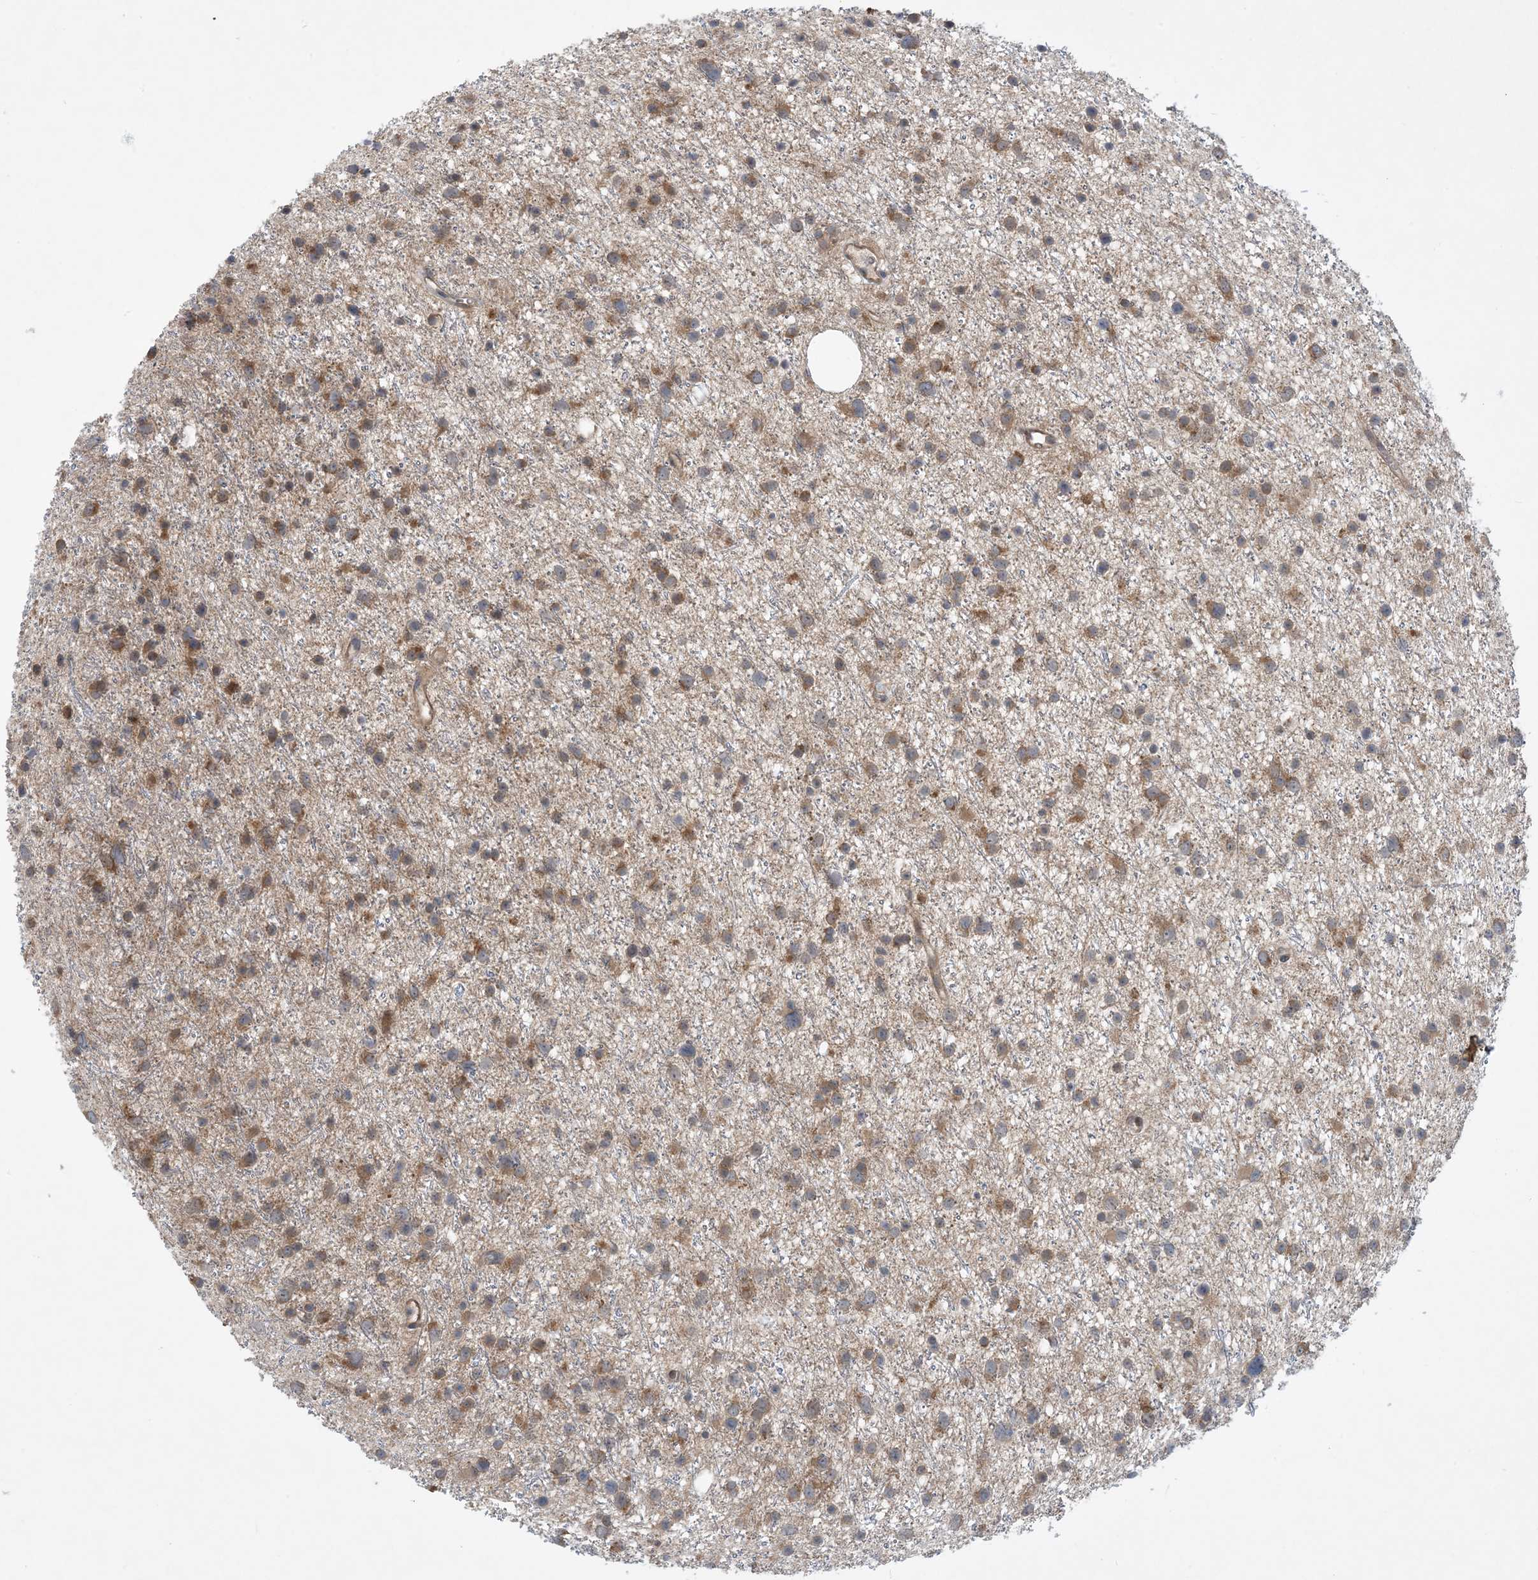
{"staining": {"intensity": "moderate", "quantity": ">75%", "location": "cytoplasmic/membranous"}, "tissue": "glioma", "cell_type": "Tumor cells", "image_type": "cancer", "snomed": [{"axis": "morphology", "description": "Glioma, malignant, Low grade"}, {"axis": "topography", "description": "Cerebral cortex"}], "caption": "A high-resolution micrograph shows immunohistochemistry staining of glioma, which reveals moderate cytoplasmic/membranous positivity in about >75% of tumor cells.", "gene": "PHOSPHO2", "patient": {"sex": "female", "age": 39}}